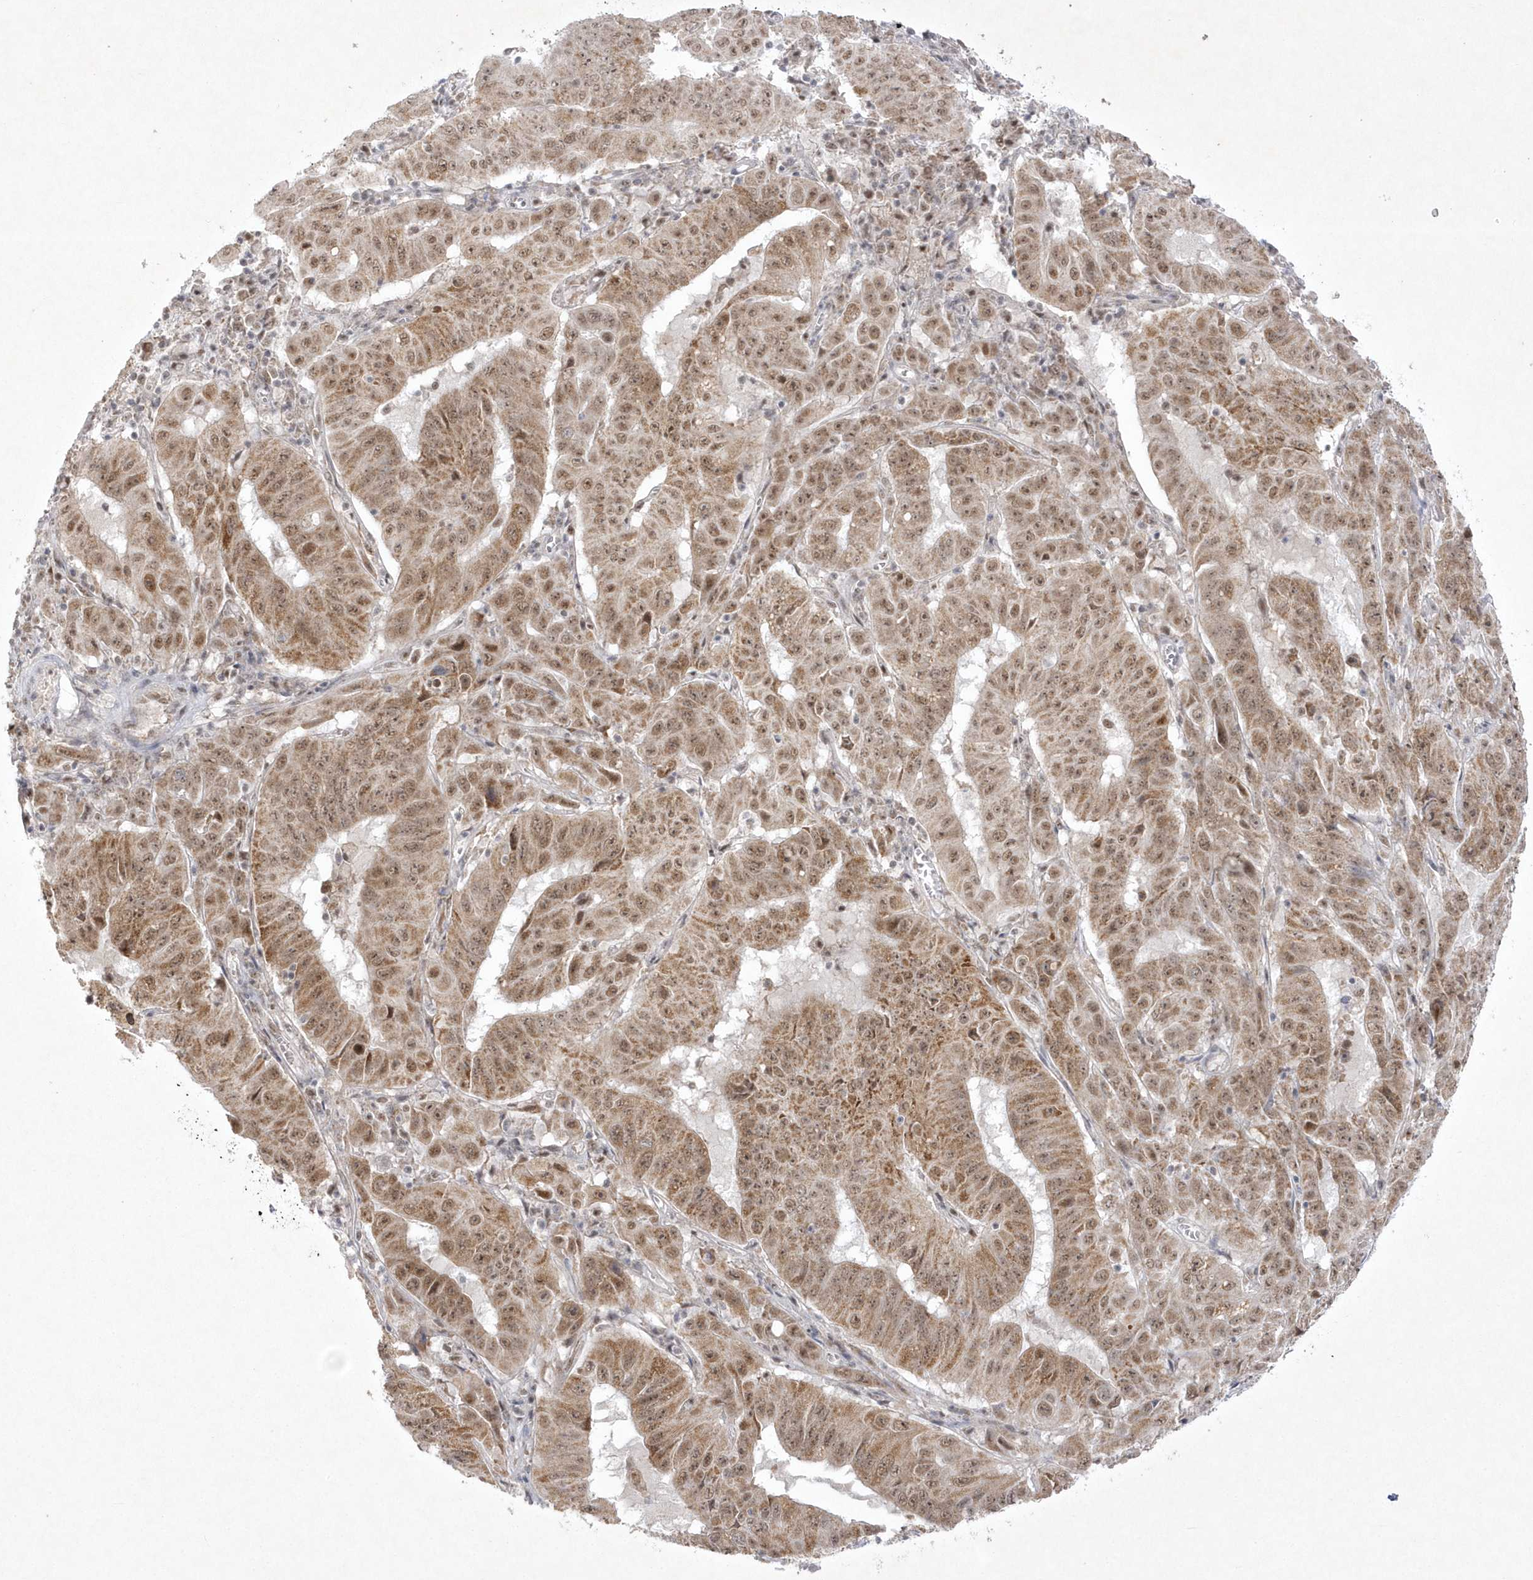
{"staining": {"intensity": "moderate", "quantity": ">75%", "location": "cytoplasmic/membranous,nuclear"}, "tissue": "pancreatic cancer", "cell_type": "Tumor cells", "image_type": "cancer", "snomed": [{"axis": "morphology", "description": "Adenocarcinoma, NOS"}, {"axis": "topography", "description": "Pancreas"}], "caption": "There is medium levels of moderate cytoplasmic/membranous and nuclear staining in tumor cells of pancreatic adenocarcinoma, as demonstrated by immunohistochemical staining (brown color).", "gene": "CPSF3", "patient": {"sex": "male", "age": 63}}